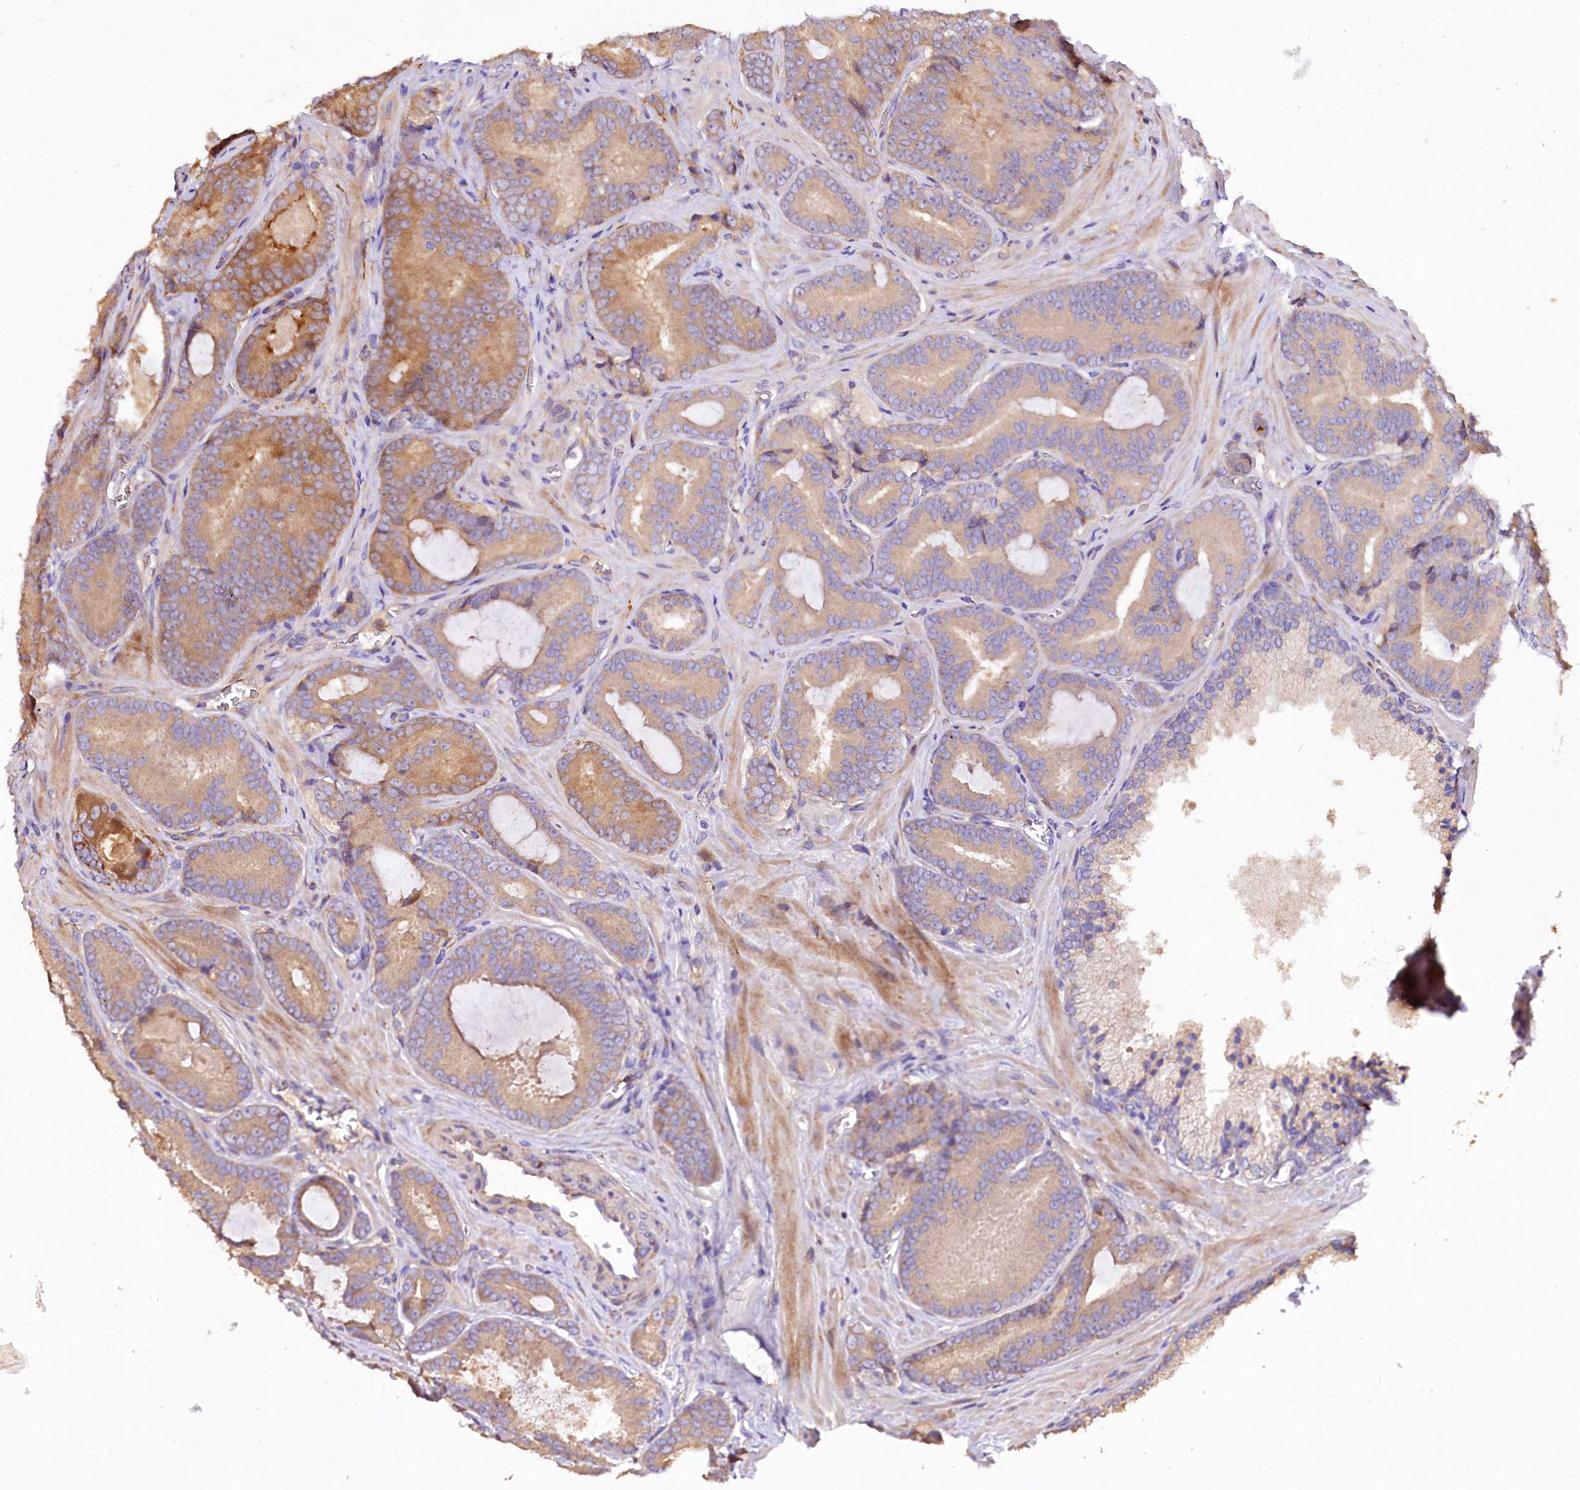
{"staining": {"intensity": "moderate", "quantity": "<25%", "location": "cytoplasmic/membranous"}, "tissue": "prostate cancer", "cell_type": "Tumor cells", "image_type": "cancer", "snomed": [{"axis": "morphology", "description": "Adenocarcinoma, High grade"}, {"axis": "topography", "description": "Prostate"}], "caption": "Immunohistochemical staining of prostate cancer exhibits low levels of moderate cytoplasmic/membranous protein staining in approximately <25% of tumor cells.", "gene": "DMXL2", "patient": {"sex": "male", "age": 66}}